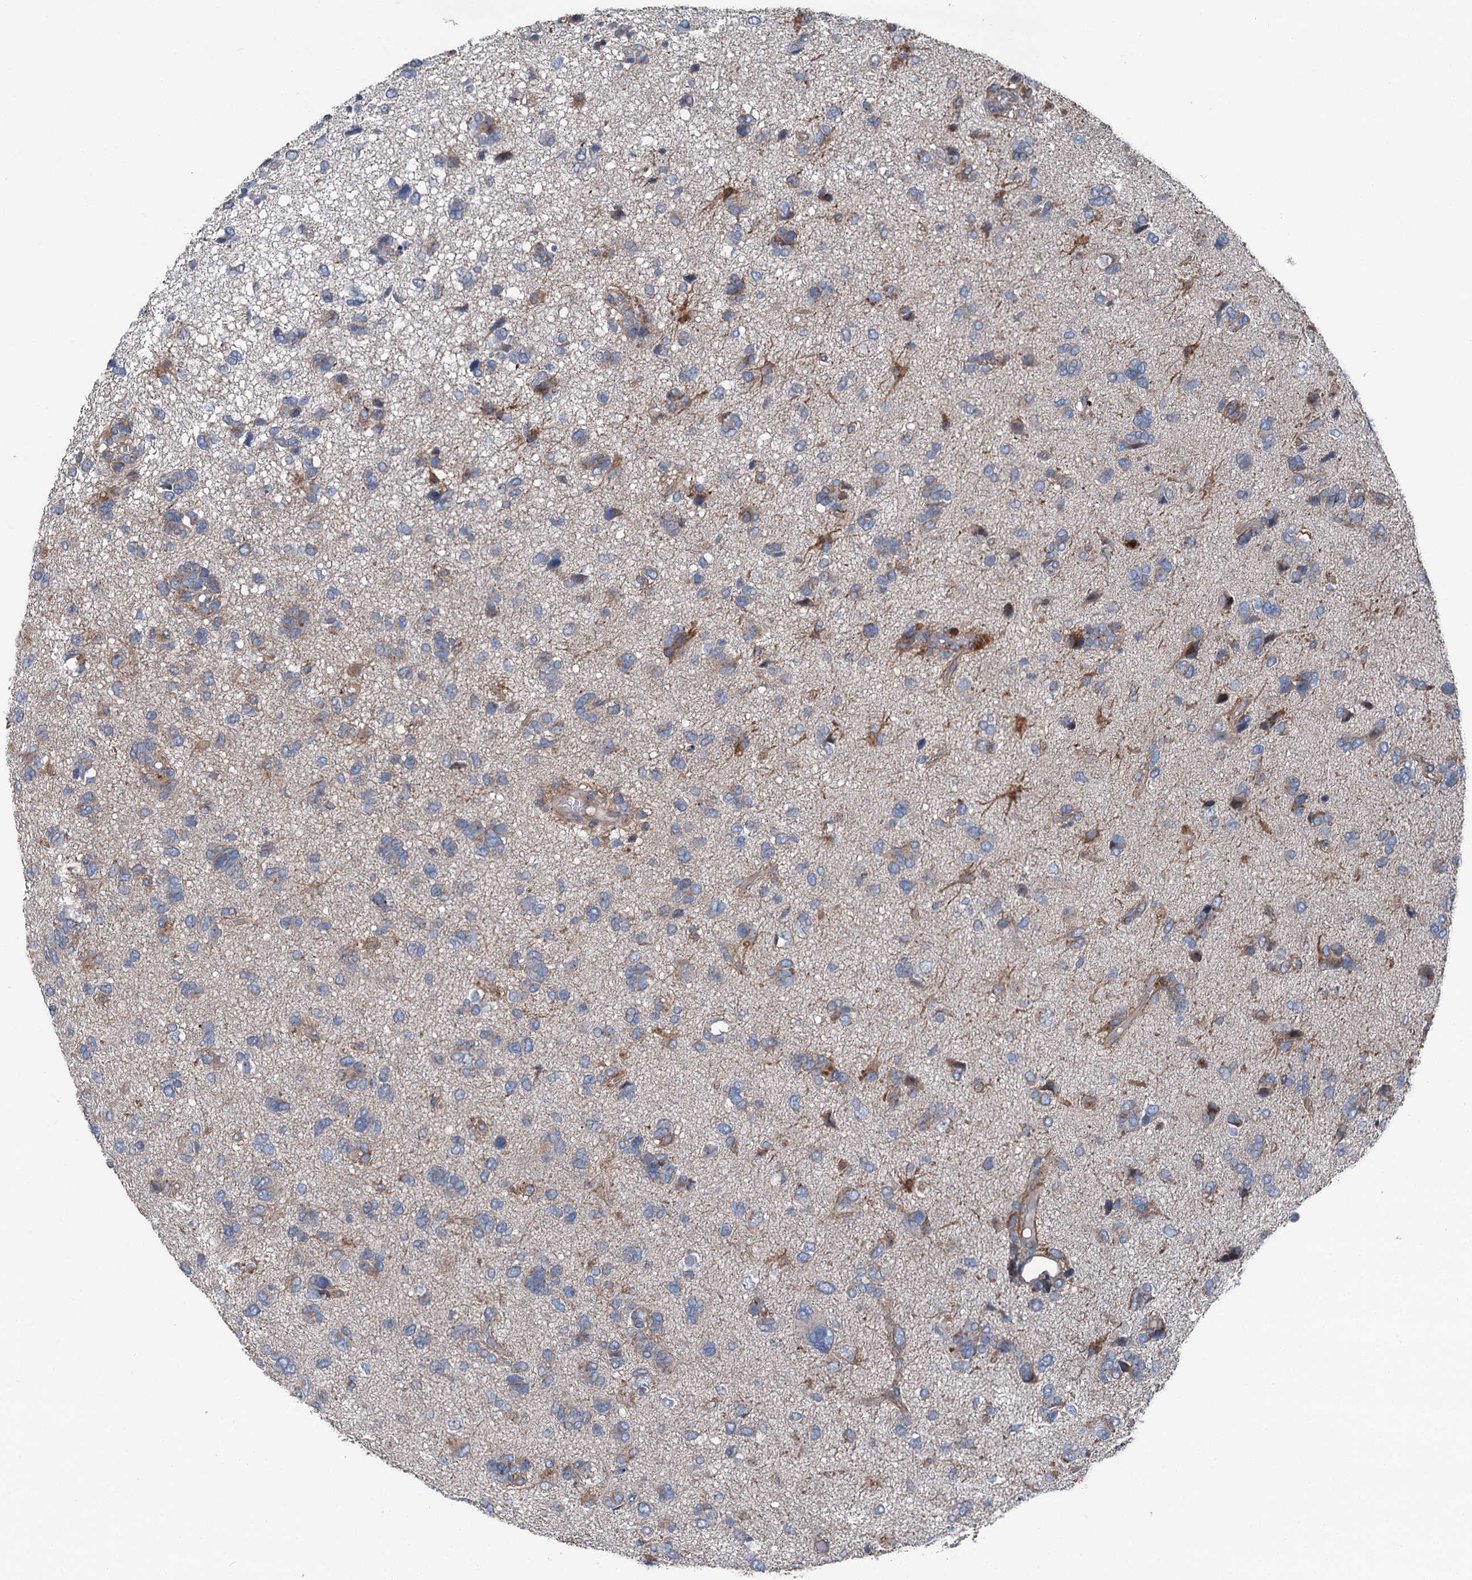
{"staining": {"intensity": "negative", "quantity": "none", "location": "none"}, "tissue": "glioma", "cell_type": "Tumor cells", "image_type": "cancer", "snomed": [{"axis": "morphology", "description": "Glioma, malignant, High grade"}, {"axis": "topography", "description": "Brain"}], "caption": "Immunohistochemistry of human glioma reveals no expression in tumor cells.", "gene": "RUFY1", "patient": {"sex": "female", "age": 59}}